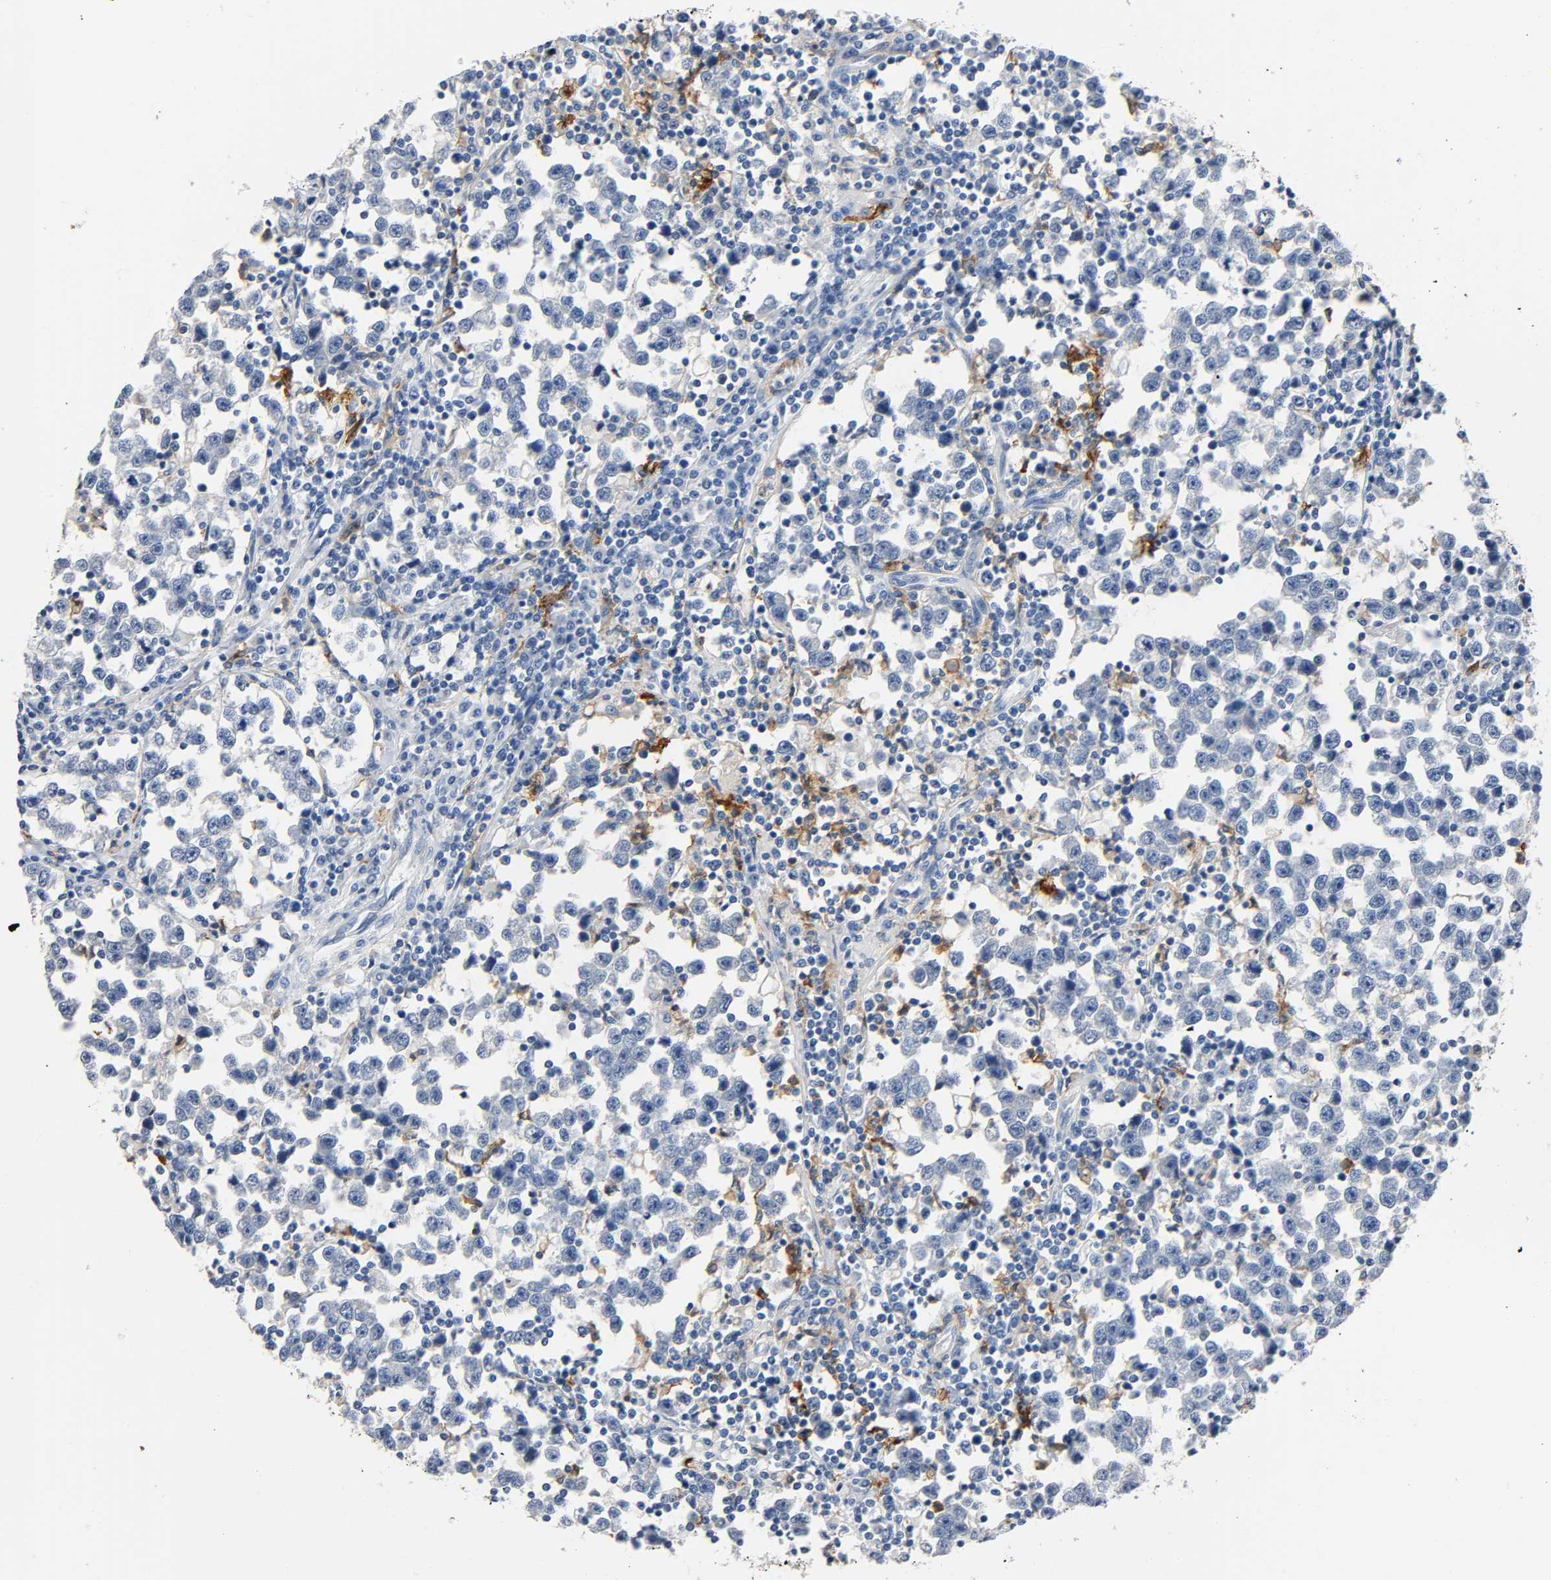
{"staining": {"intensity": "weak", "quantity": "<25%", "location": "cytoplasmic/membranous"}, "tissue": "testis cancer", "cell_type": "Tumor cells", "image_type": "cancer", "snomed": [{"axis": "morphology", "description": "Seminoma, NOS"}, {"axis": "topography", "description": "Testis"}], "caption": "DAB immunohistochemical staining of human testis cancer (seminoma) demonstrates no significant positivity in tumor cells.", "gene": "ANPEP", "patient": {"sex": "male", "age": 43}}